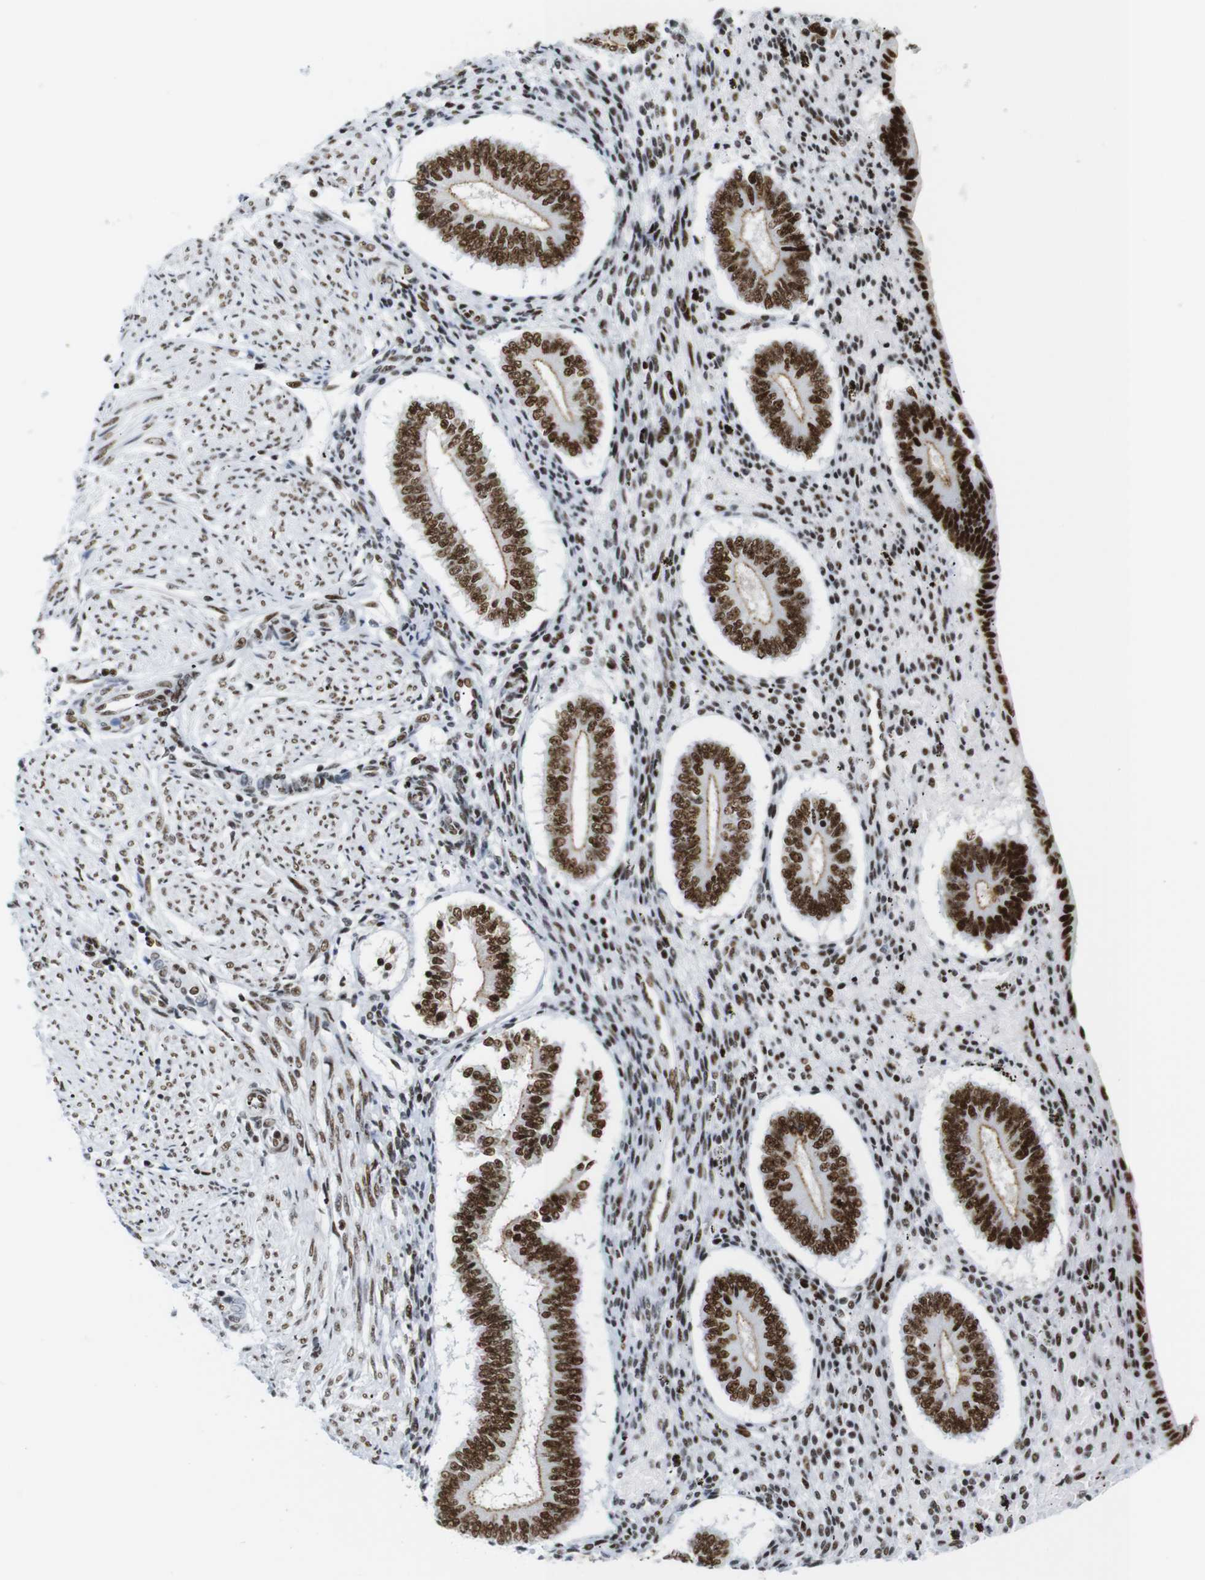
{"staining": {"intensity": "strong", "quantity": "25%-75%", "location": "nuclear"}, "tissue": "endometrium", "cell_type": "Cells in endometrial stroma", "image_type": "normal", "snomed": [{"axis": "morphology", "description": "Normal tissue, NOS"}, {"axis": "topography", "description": "Endometrium"}], "caption": "This histopathology image reveals immunohistochemistry staining of benign endometrium, with high strong nuclear staining in about 25%-75% of cells in endometrial stroma.", "gene": "TRA2B", "patient": {"sex": "female", "age": 42}}